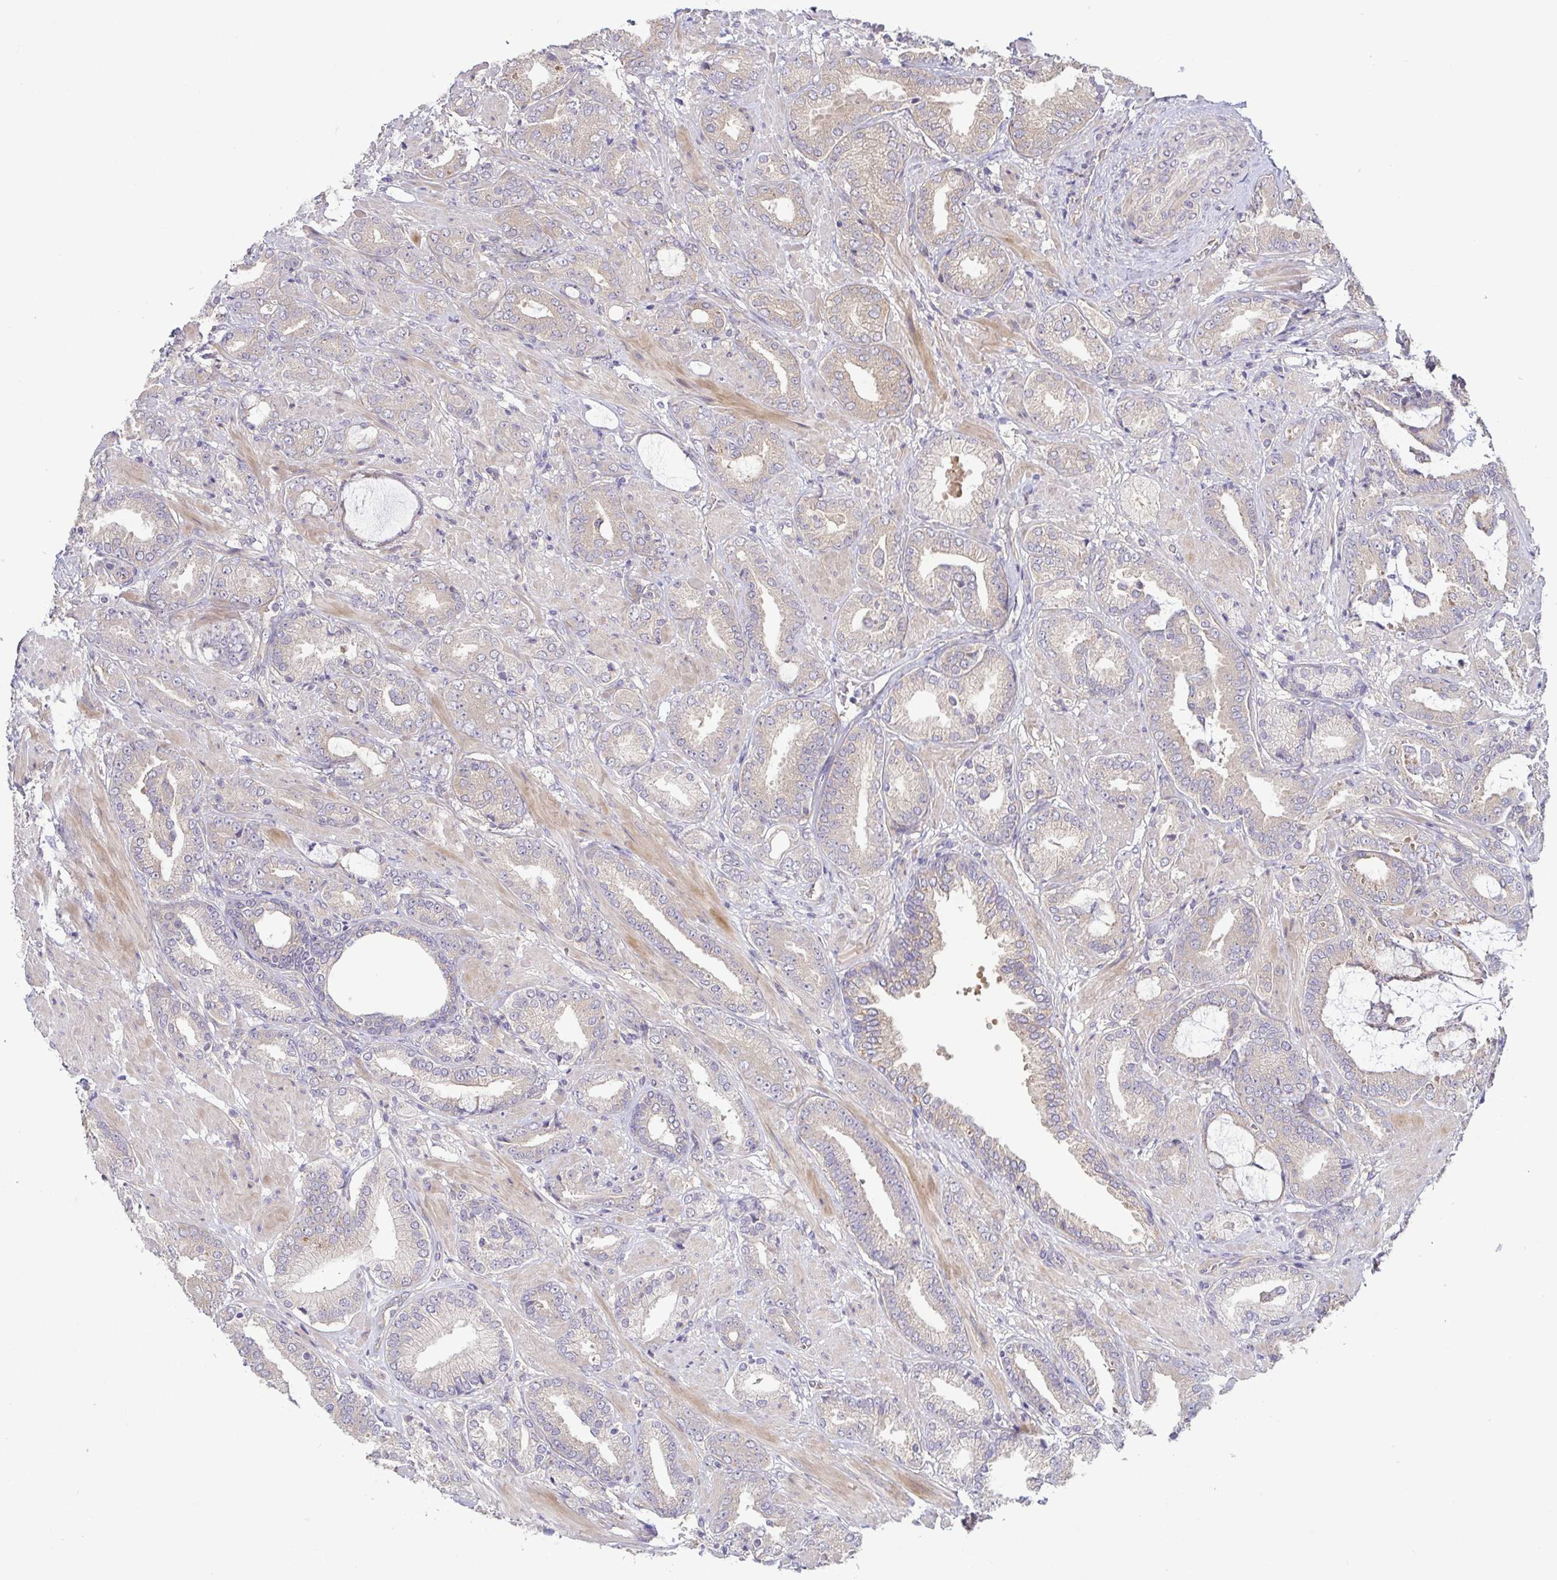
{"staining": {"intensity": "weak", "quantity": "<25%", "location": "cytoplasmic/membranous"}, "tissue": "prostate cancer", "cell_type": "Tumor cells", "image_type": "cancer", "snomed": [{"axis": "morphology", "description": "Adenocarcinoma, High grade"}, {"axis": "topography", "description": "Prostate"}], "caption": "The immunohistochemistry micrograph has no significant positivity in tumor cells of high-grade adenocarcinoma (prostate) tissue.", "gene": "LMF2", "patient": {"sex": "male", "age": 56}}